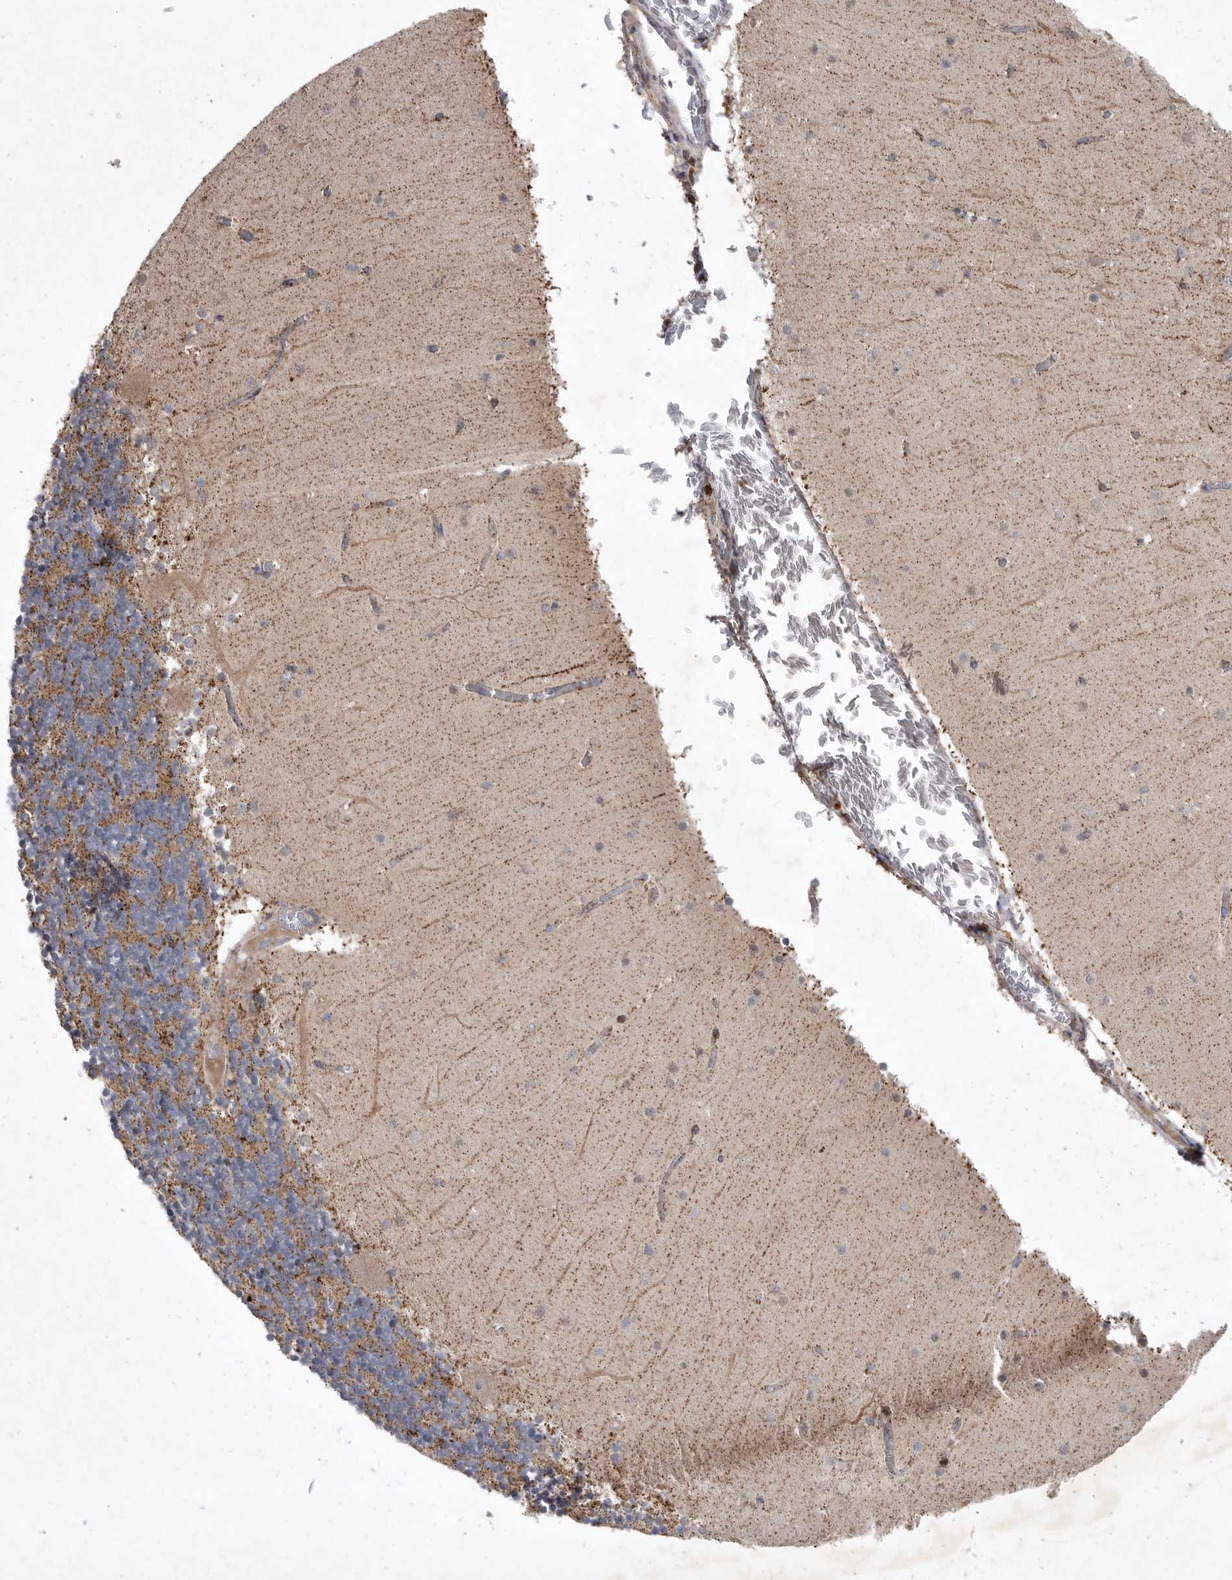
{"staining": {"intensity": "negative", "quantity": "none", "location": "none"}, "tissue": "cerebellum", "cell_type": "Cells in granular layer", "image_type": "normal", "snomed": [{"axis": "morphology", "description": "Normal tissue, NOS"}, {"axis": "topography", "description": "Cerebellum"}], "caption": "This is a image of immunohistochemistry staining of normal cerebellum, which shows no positivity in cells in granular layer.", "gene": "MPZL1", "patient": {"sex": "female", "age": 28}}